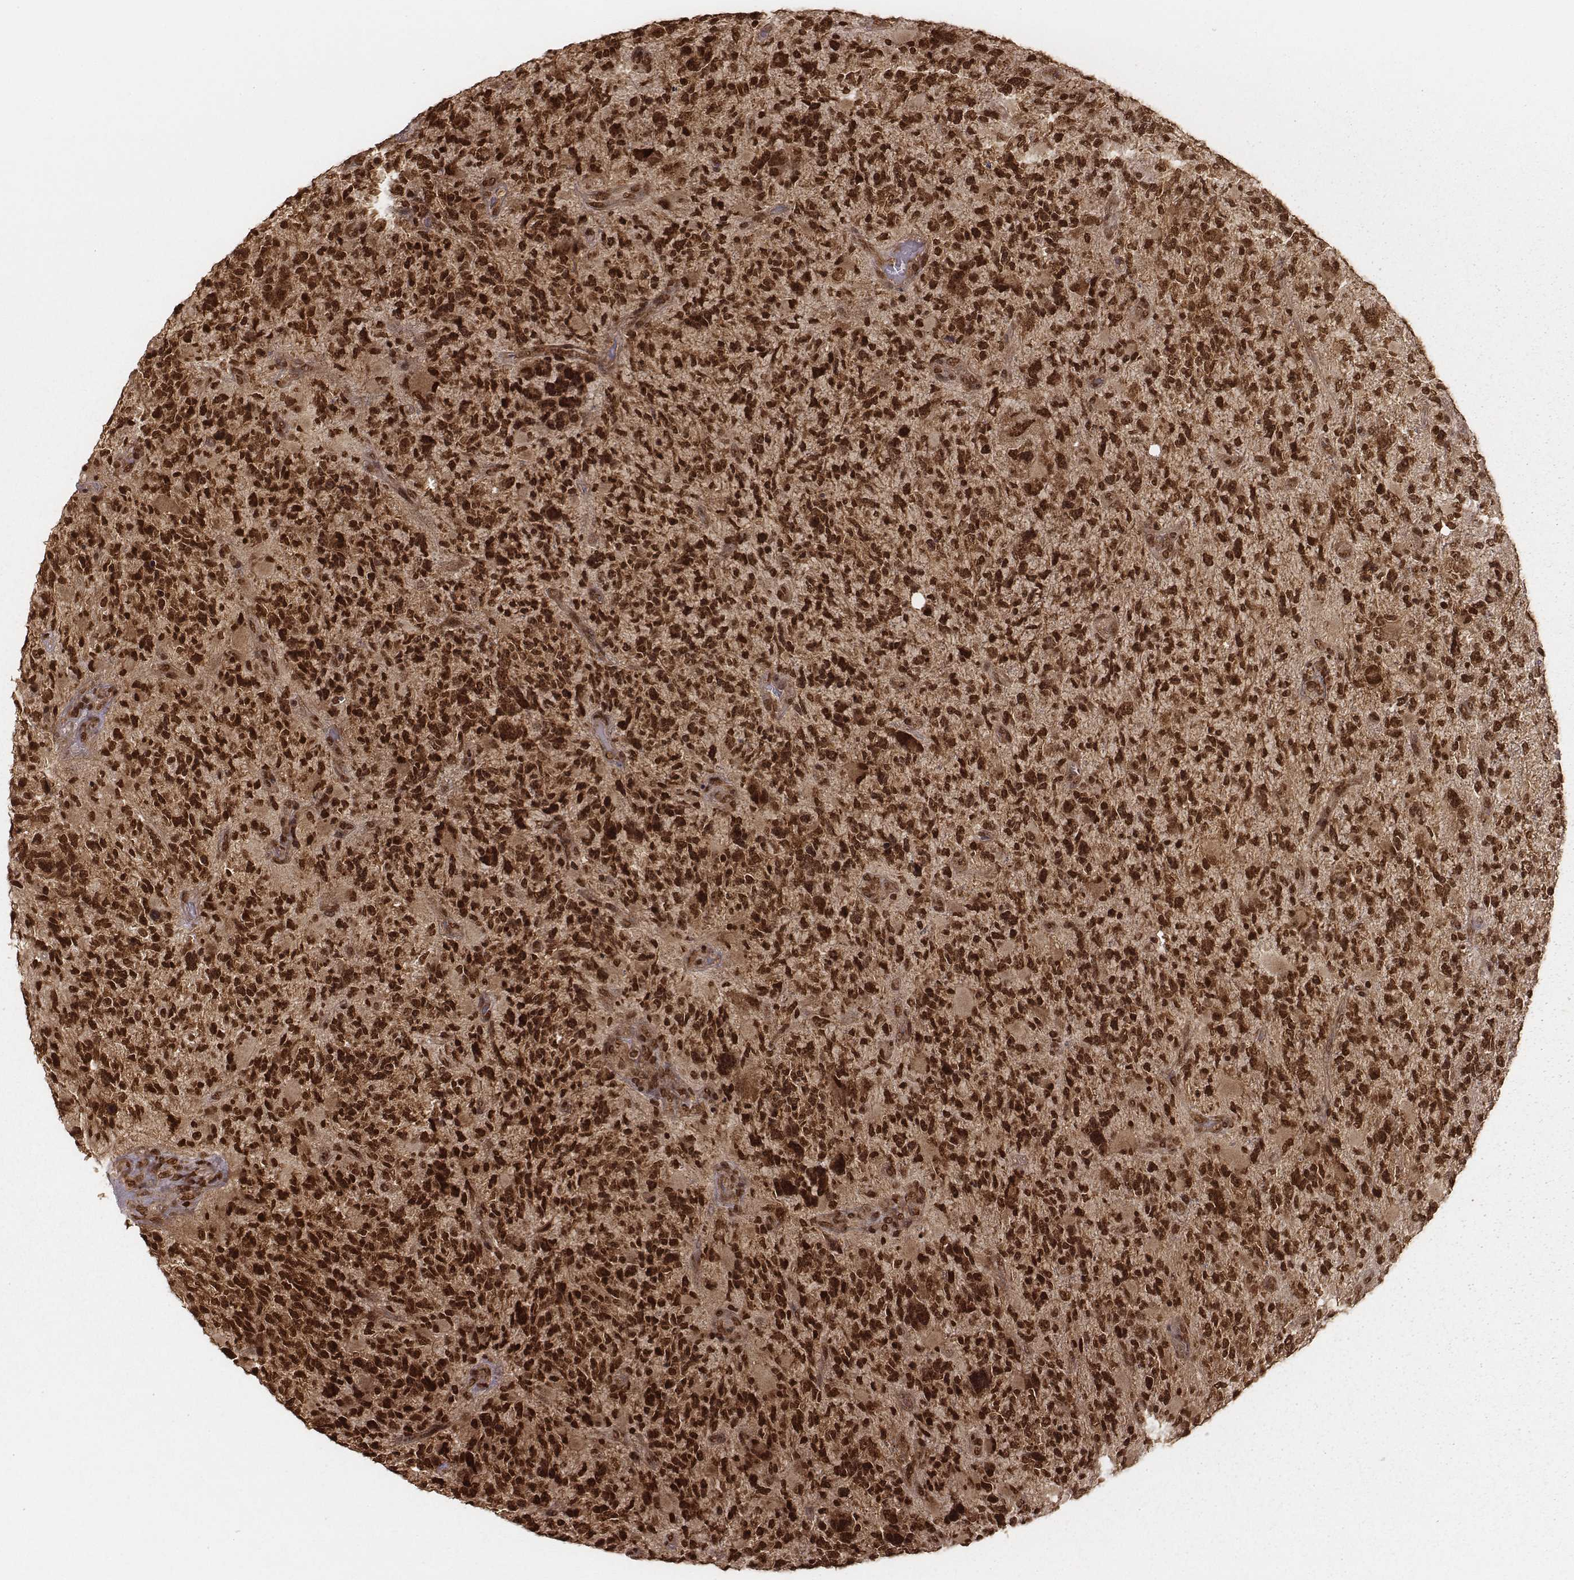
{"staining": {"intensity": "strong", "quantity": ">75%", "location": "cytoplasmic/membranous,nuclear"}, "tissue": "glioma", "cell_type": "Tumor cells", "image_type": "cancer", "snomed": [{"axis": "morphology", "description": "Glioma, malignant, High grade"}, {"axis": "topography", "description": "Brain"}], "caption": "Tumor cells display high levels of strong cytoplasmic/membranous and nuclear staining in approximately >75% of cells in human glioma. (DAB = brown stain, brightfield microscopy at high magnification).", "gene": "NFX1", "patient": {"sex": "female", "age": 71}}